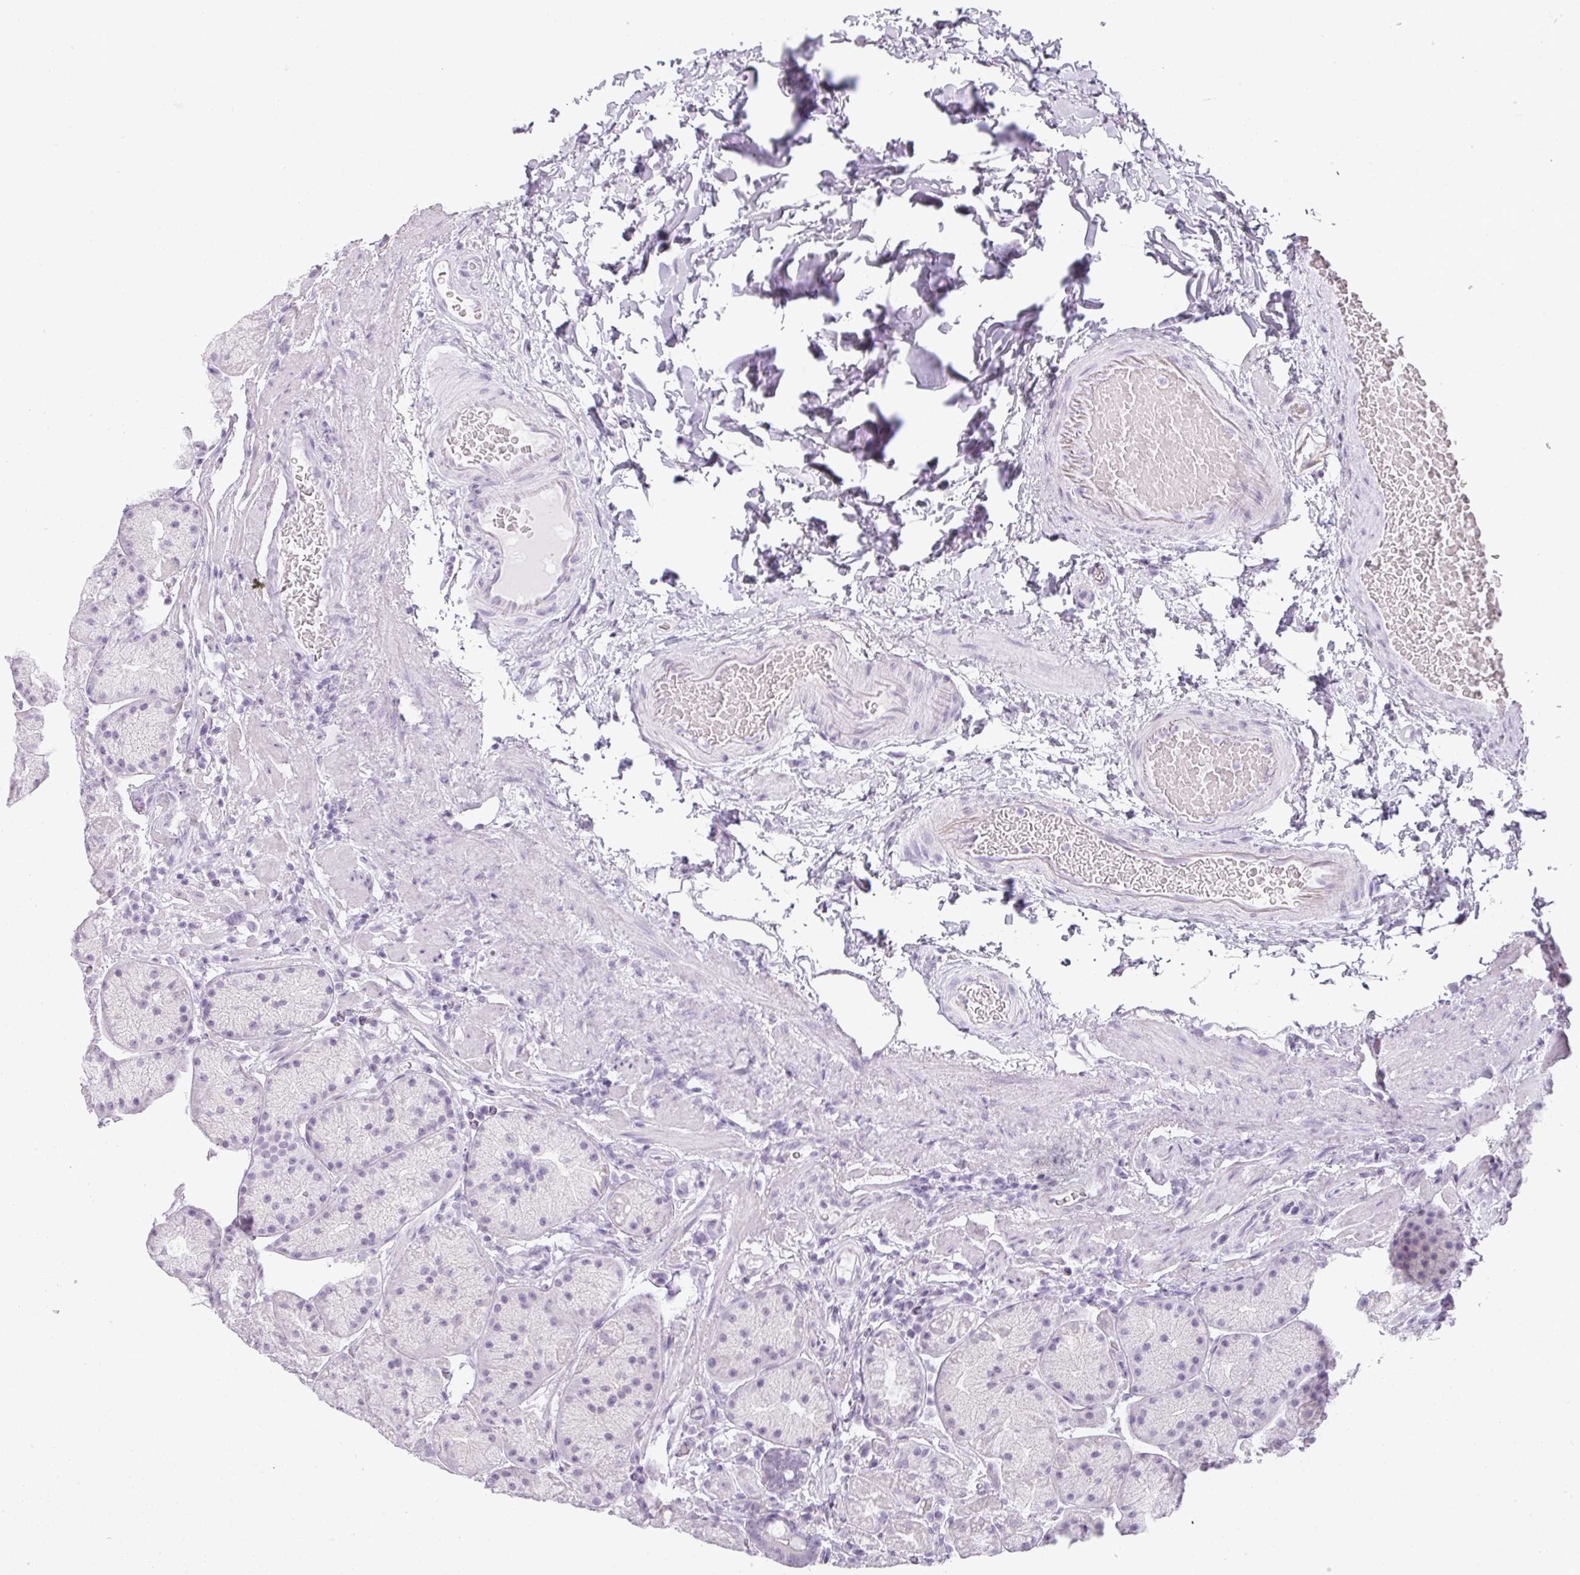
{"staining": {"intensity": "negative", "quantity": "none", "location": "none"}, "tissue": "stomach", "cell_type": "Glandular cells", "image_type": "normal", "snomed": [{"axis": "morphology", "description": "Normal tissue, NOS"}, {"axis": "topography", "description": "Stomach, lower"}], "caption": "The histopathology image demonstrates no staining of glandular cells in unremarkable stomach.", "gene": "RBMY1A1", "patient": {"sex": "male", "age": 67}}